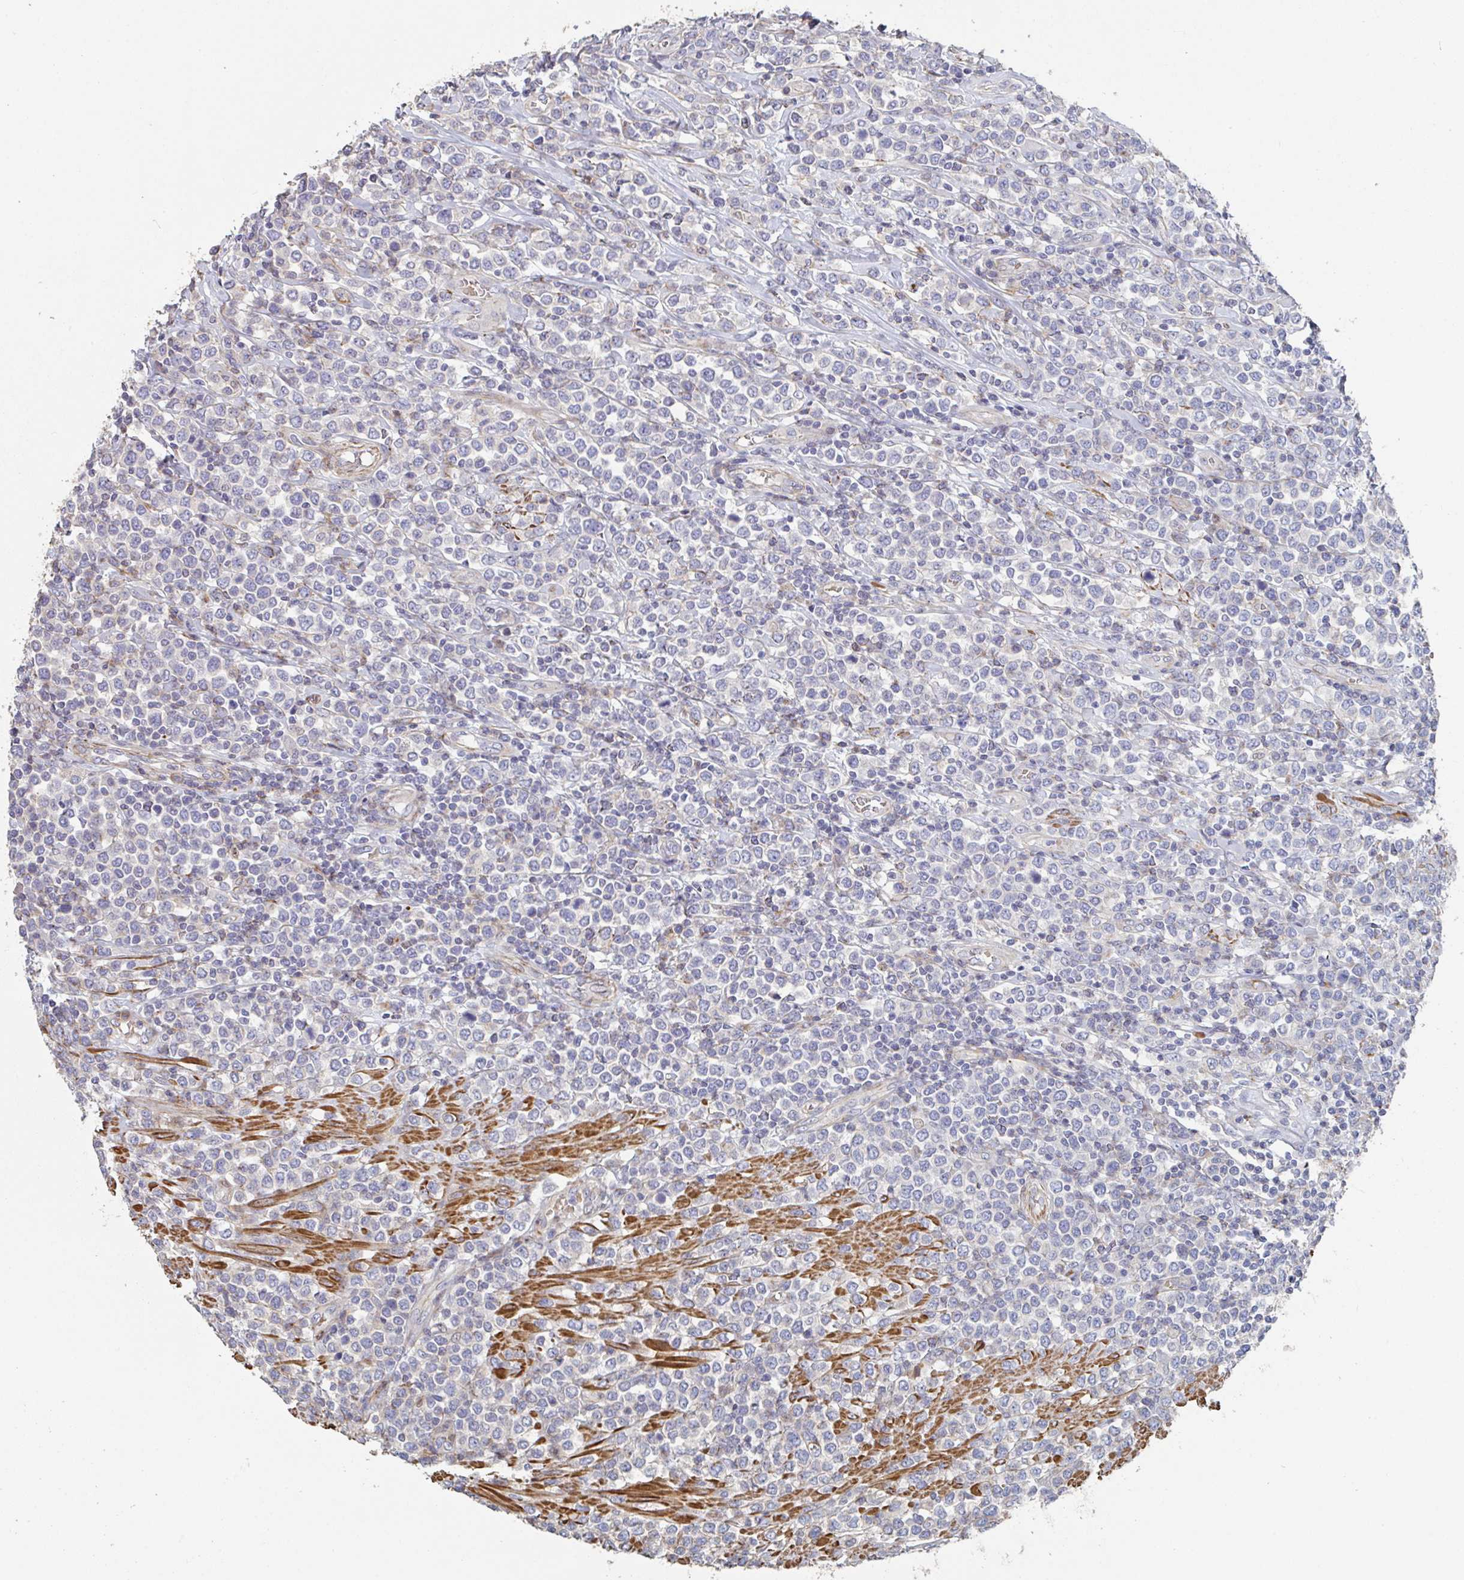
{"staining": {"intensity": "negative", "quantity": "none", "location": "none"}, "tissue": "lymphoma", "cell_type": "Tumor cells", "image_type": "cancer", "snomed": [{"axis": "morphology", "description": "Malignant lymphoma, non-Hodgkin's type, High grade"}, {"axis": "topography", "description": "Soft tissue"}], "caption": "This histopathology image is of high-grade malignant lymphoma, non-Hodgkin's type stained with immunohistochemistry to label a protein in brown with the nuclei are counter-stained blue. There is no positivity in tumor cells. The staining is performed using DAB brown chromogen with nuclei counter-stained in using hematoxylin.", "gene": "FZD2", "patient": {"sex": "female", "age": 56}}